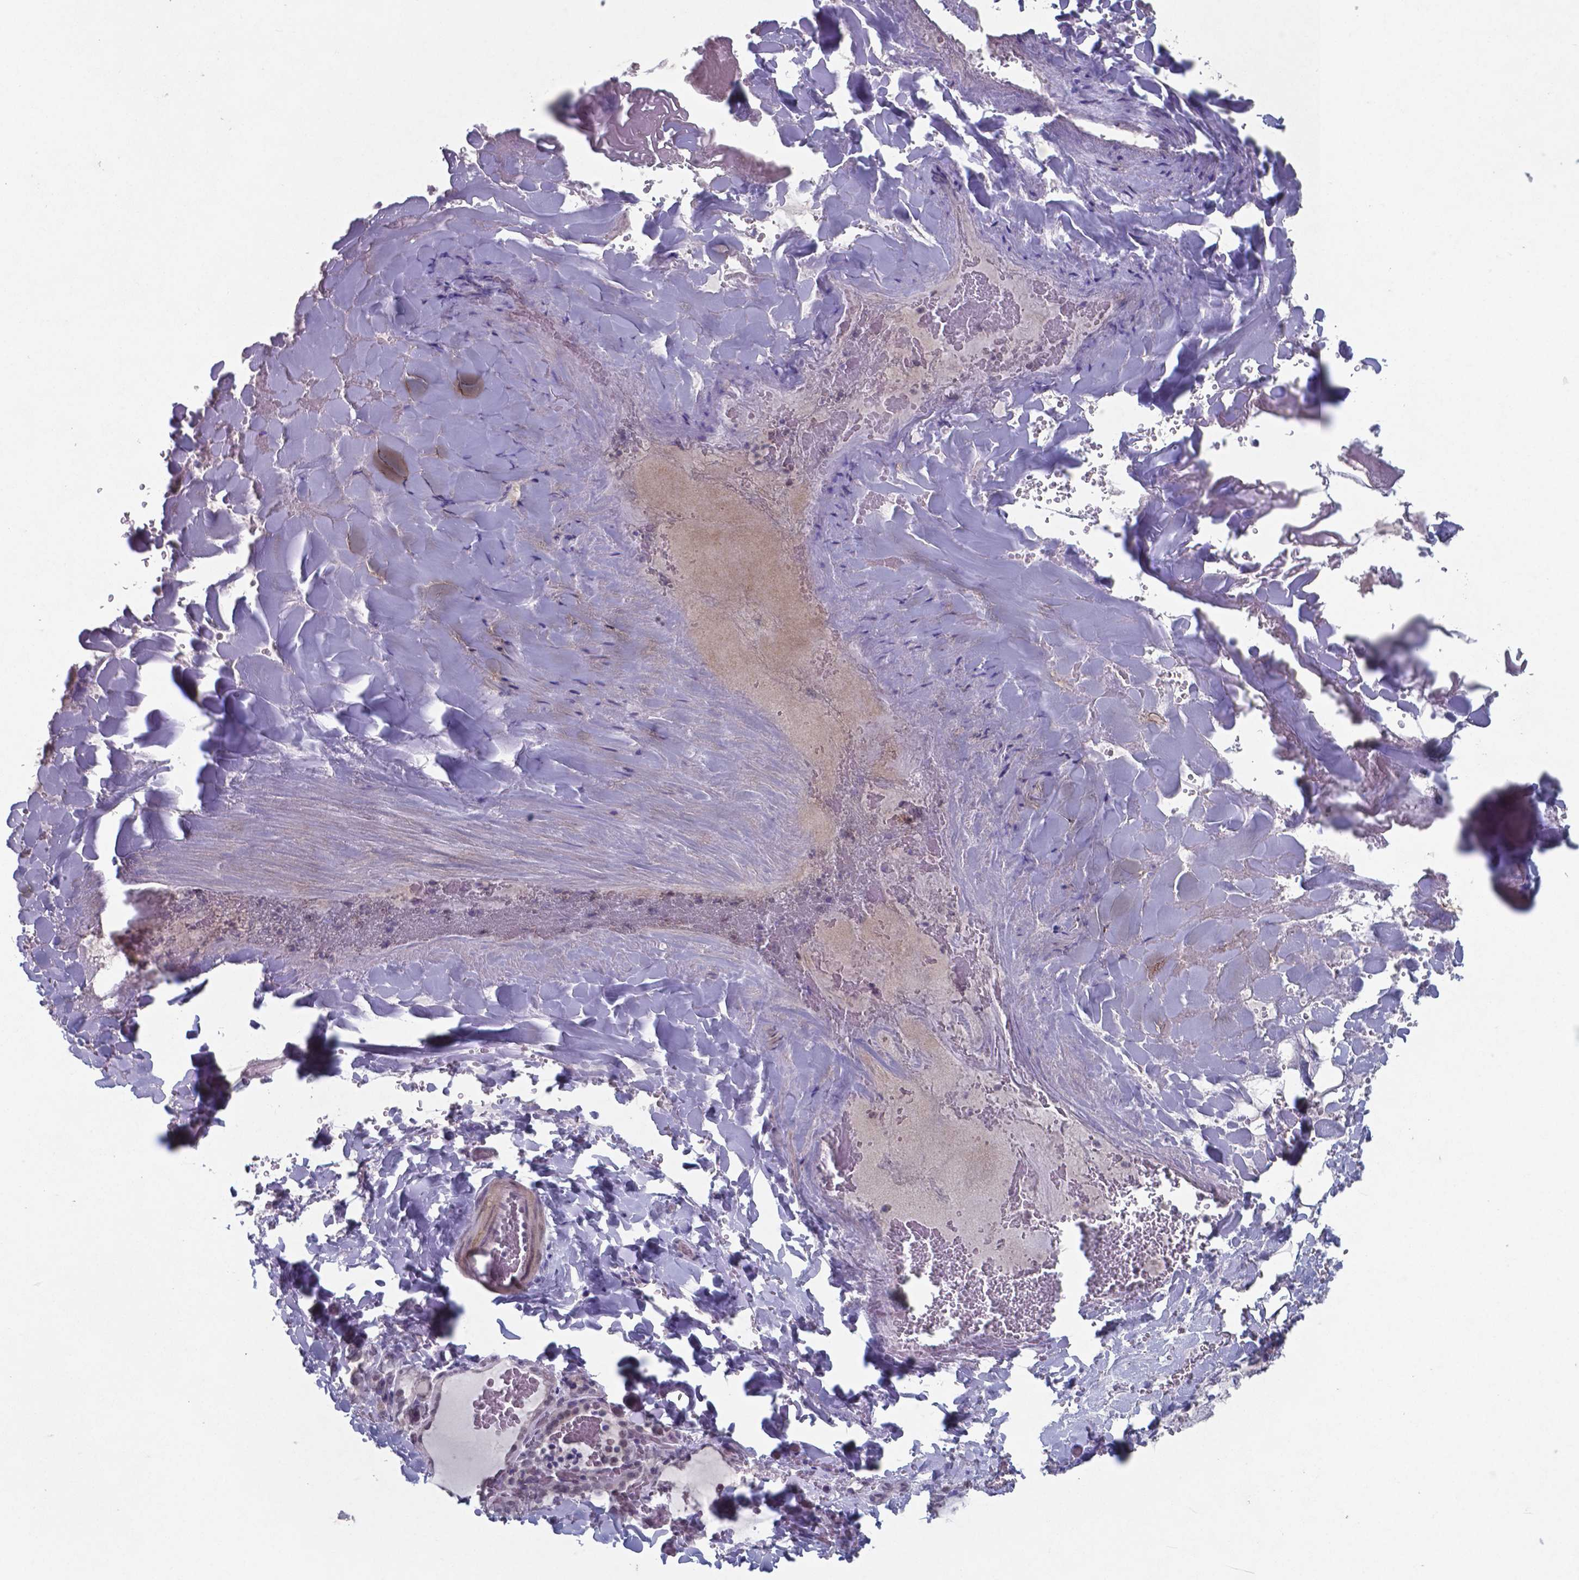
{"staining": {"intensity": "weak", "quantity": "<25%", "location": "nuclear"}, "tissue": "thyroid gland", "cell_type": "Glandular cells", "image_type": "normal", "snomed": [{"axis": "morphology", "description": "Normal tissue, NOS"}, {"axis": "topography", "description": "Thyroid gland"}], "caption": "Immunohistochemical staining of unremarkable human thyroid gland reveals no significant expression in glandular cells.", "gene": "TDP2", "patient": {"sex": "female", "age": 22}}